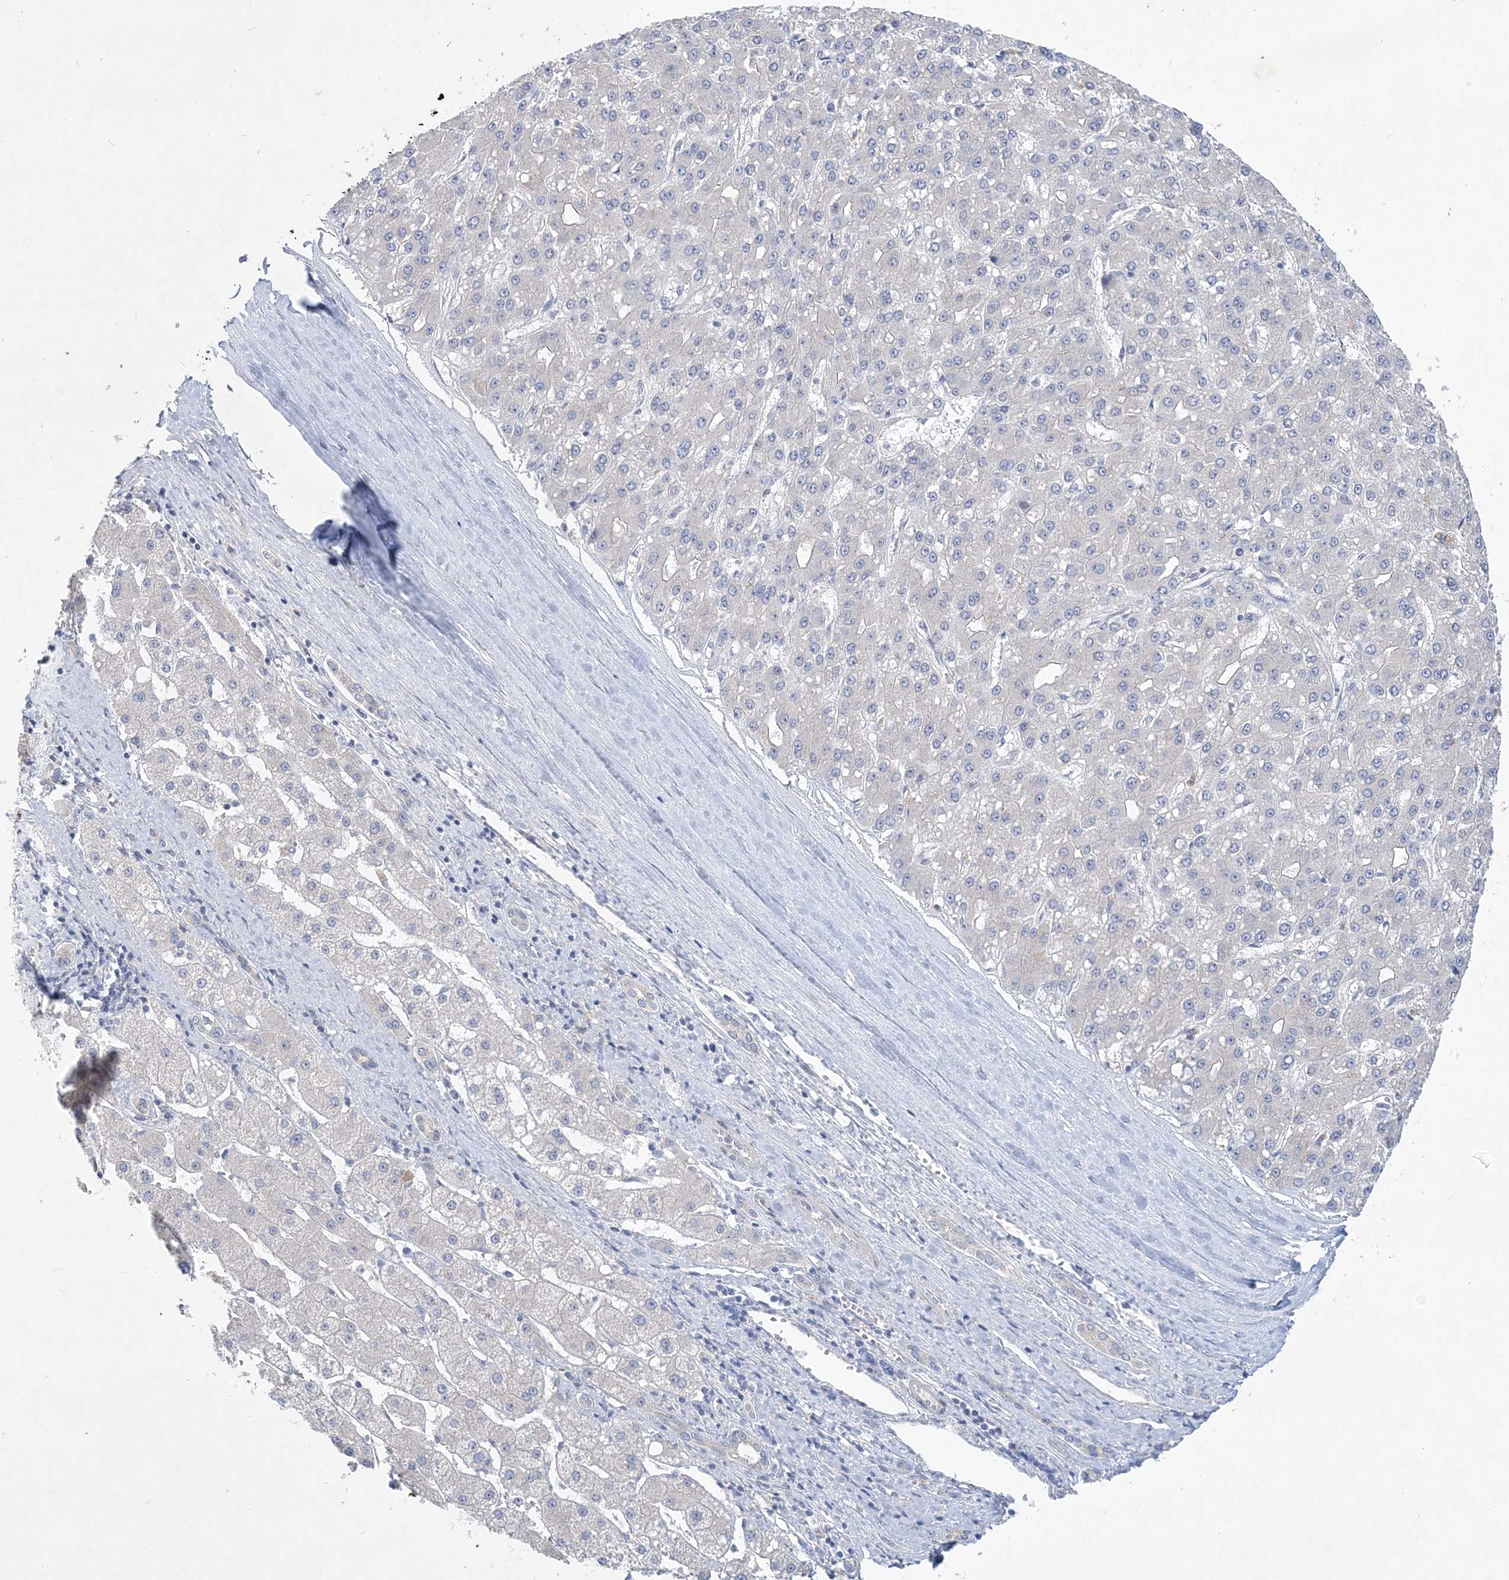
{"staining": {"intensity": "negative", "quantity": "none", "location": "none"}, "tissue": "liver cancer", "cell_type": "Tumor cells", "image_type": "cancer", "snomed": [{"axis": "morphology", "description": "Carcinoma, Hepatocellular, NOS"}, {"axis": "topography", "description": "Liver"}], "caption": "Photomicrograph shows no significant protein staining in tumor cells of liver cancer (hepatocellular carcinoma).", "gene": "ANKRD35", "patient": {"sex": "male", "age": 67}}